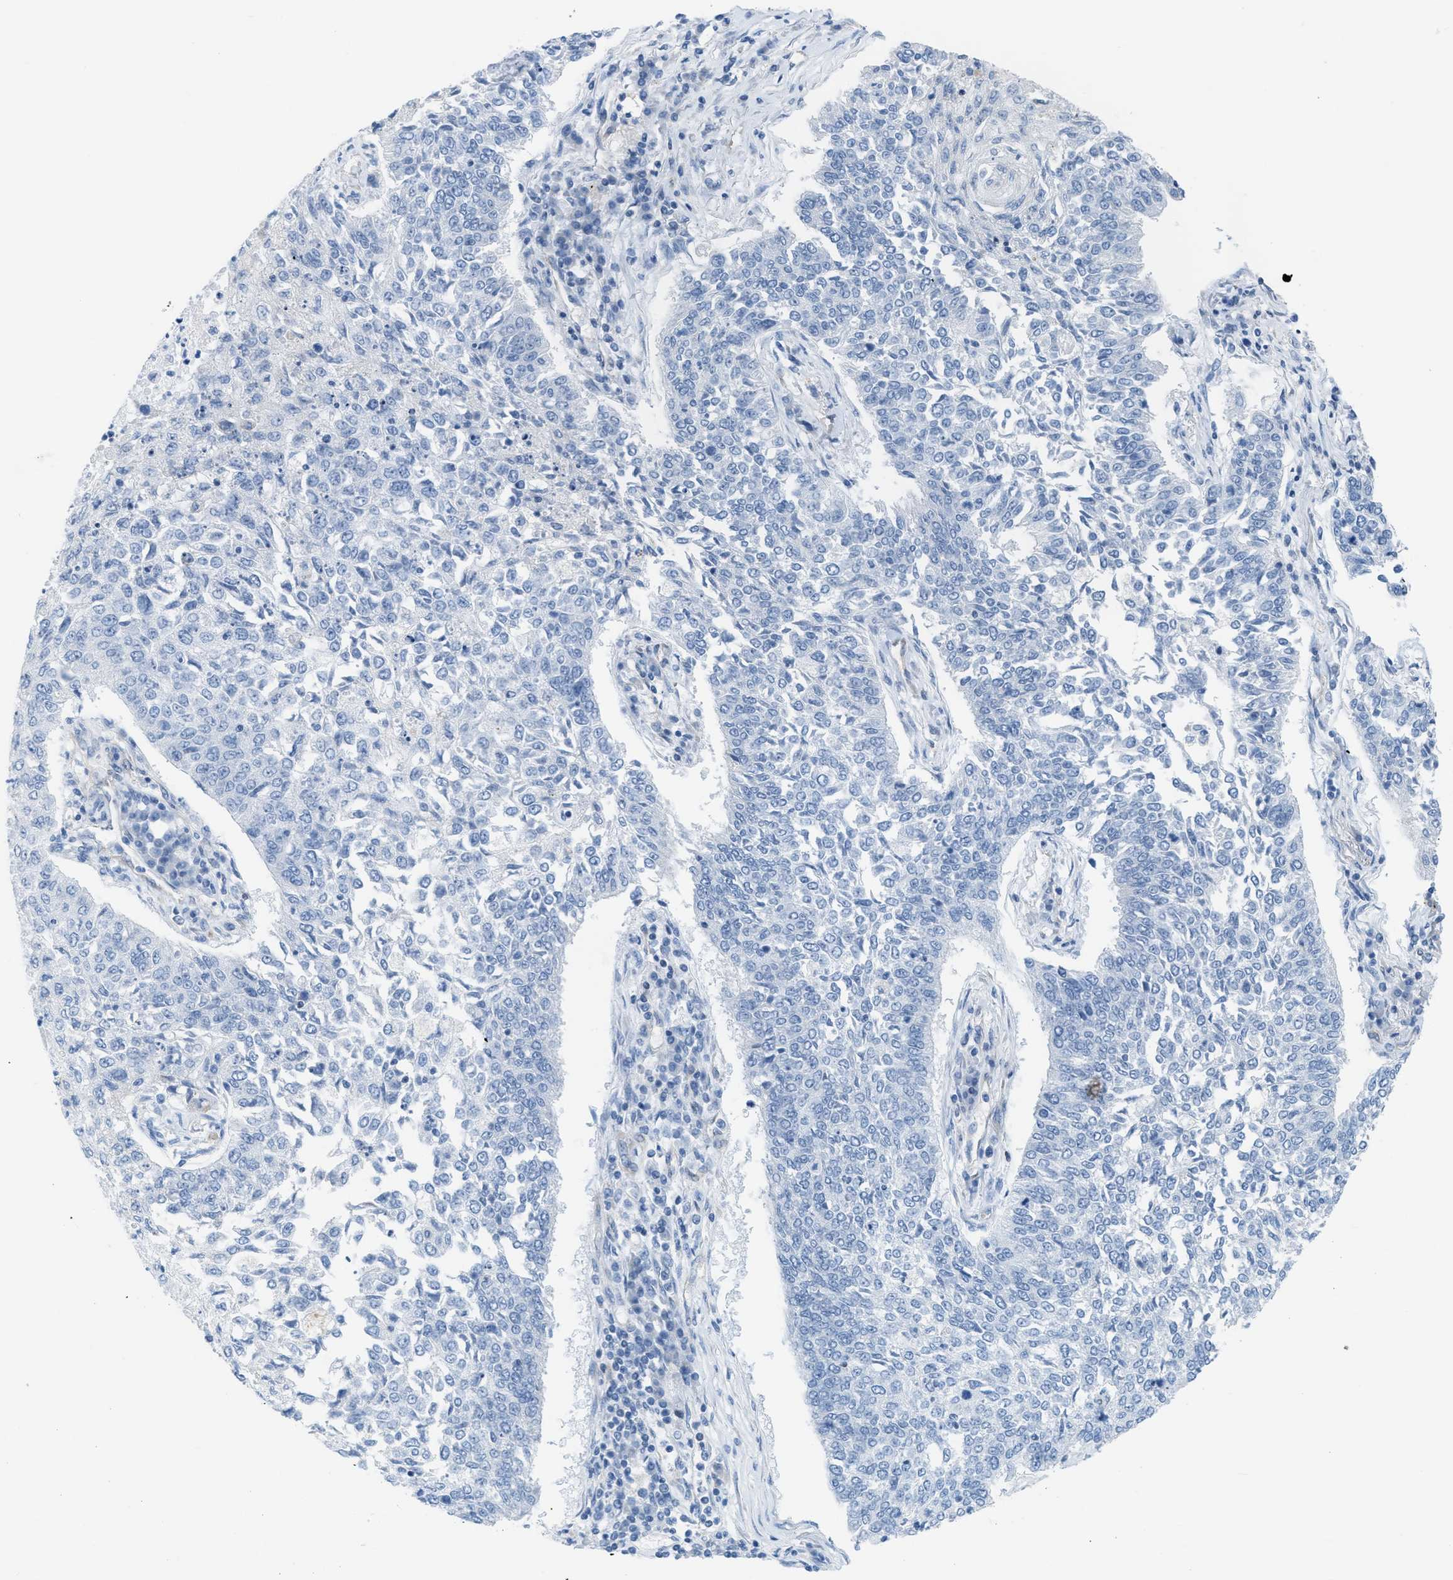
{"staining": {"intensity": "negative", "quantity": "none", "location": "none"}, "tissue": "lung cancer", "cell_type": "Tumor cells", "image_type": "cancer", "snomed": [{"axis": "morphology", "description": "Normal tissue, NOS"}, {"axis": "morphology", "description": "Squamous cell carcinoma, NOS"}, {"axis": "topography", "description": "Cartilage tissue"}, {"axis": "topography", "description": "Bronchus"}, {"axis": "topography", "description": "Lung"}], "caption": "Micrograph shows no protein positivity in tumor cells of lung cancer tissue.", "gene": "ASGR1", "patient": {"sex": "female", "age": 49}}